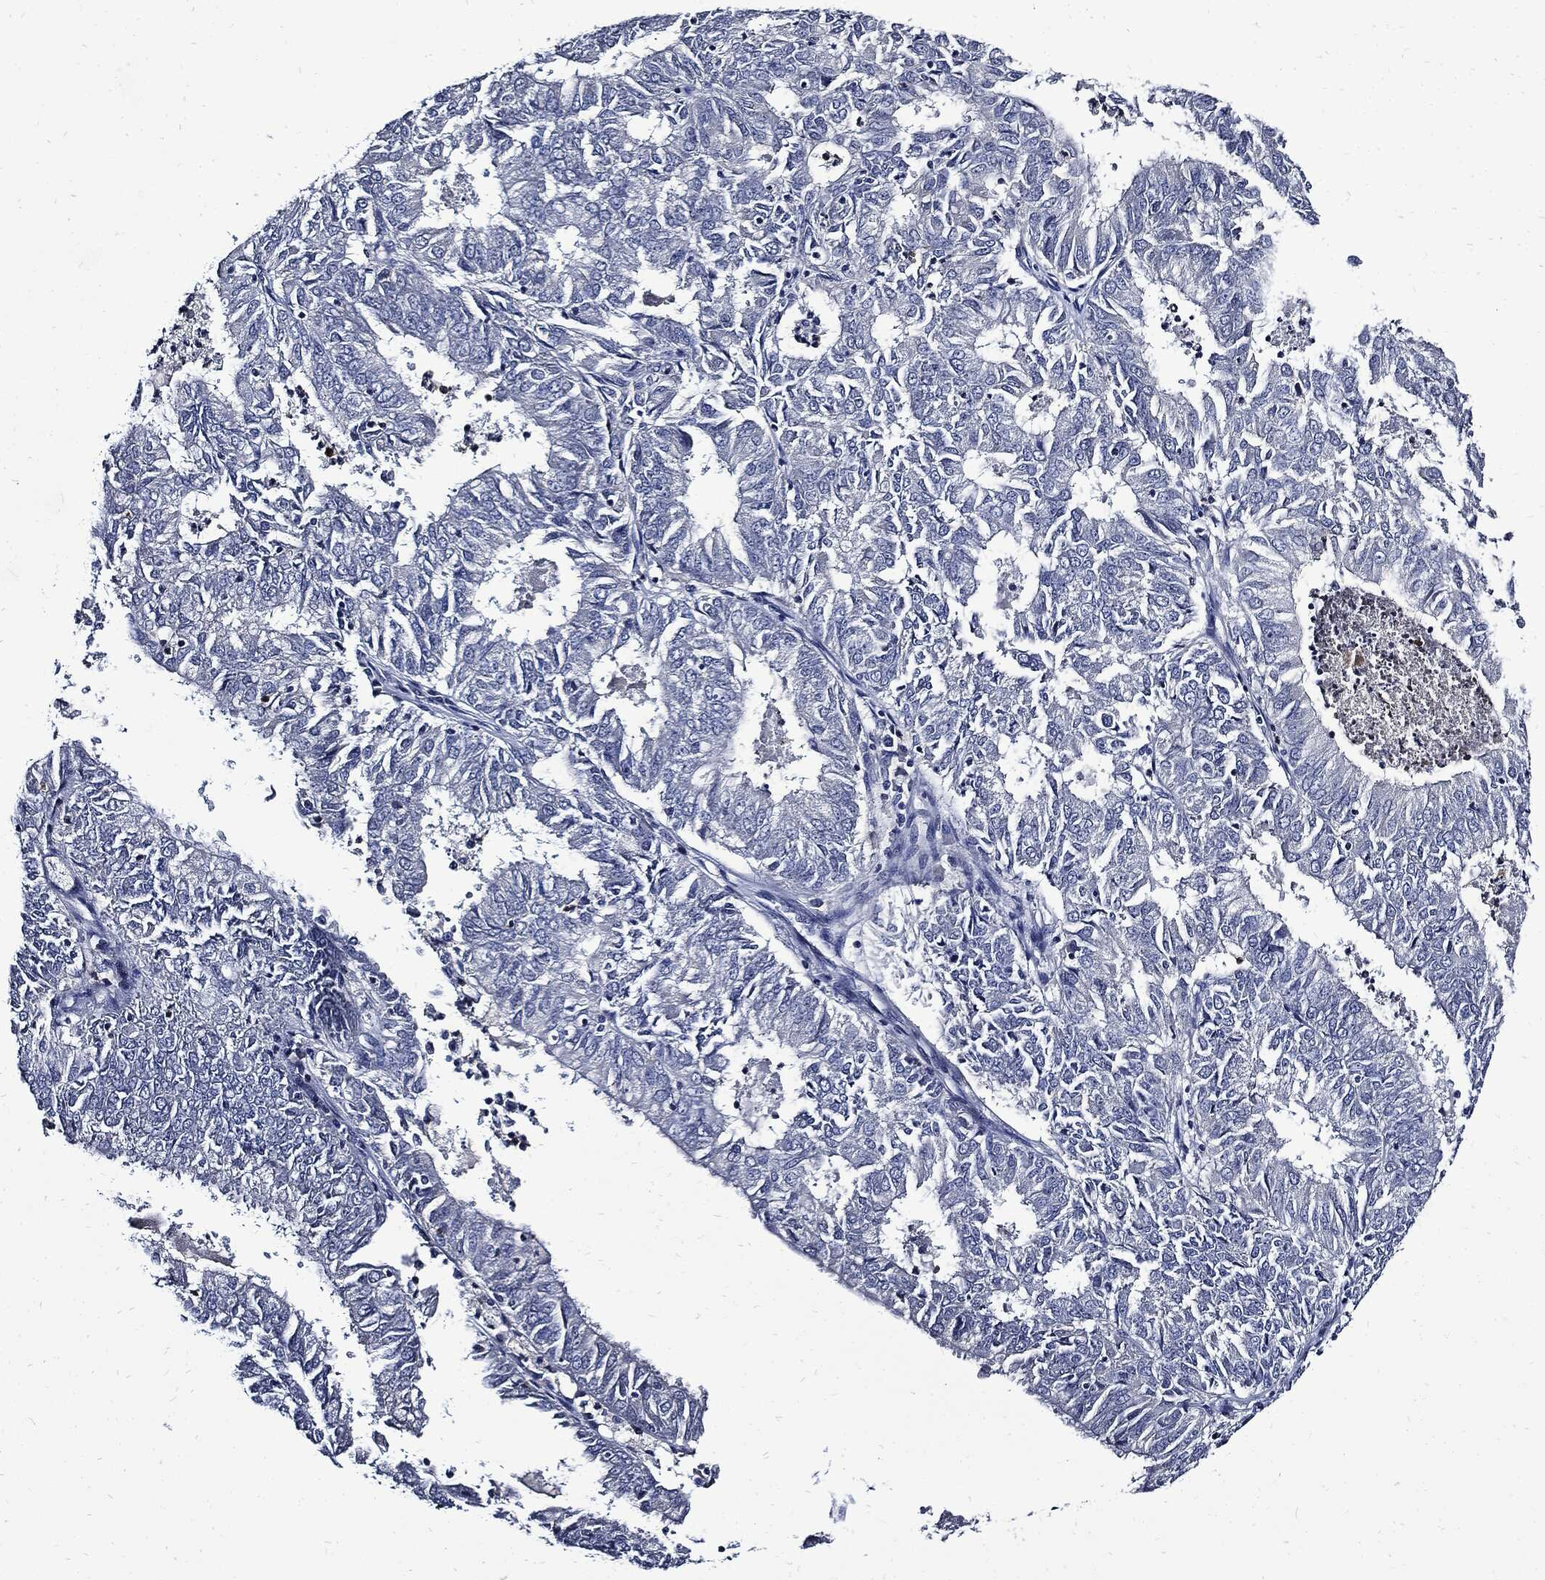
{"staining": {"intensity": "negative", "quantity": "none", "location": "none"}, "tissue": "endometrial cancer", "cell_type": "Tumor cells", "image_type": "cancer", "snomed": [{"axis": "morphology", "description": "Adenocarcinoma, NOS"}, {"axis": "topography", "description": "Endometrium"}], "caption": "A high-resolution micrograph shows immunohistochemistry (IHC) staining of endometrial adenocarcinoma, which shows no significant expression in tumor cells.", "gene": "CPE", "patient": {"sex": "female", "age": 57}}